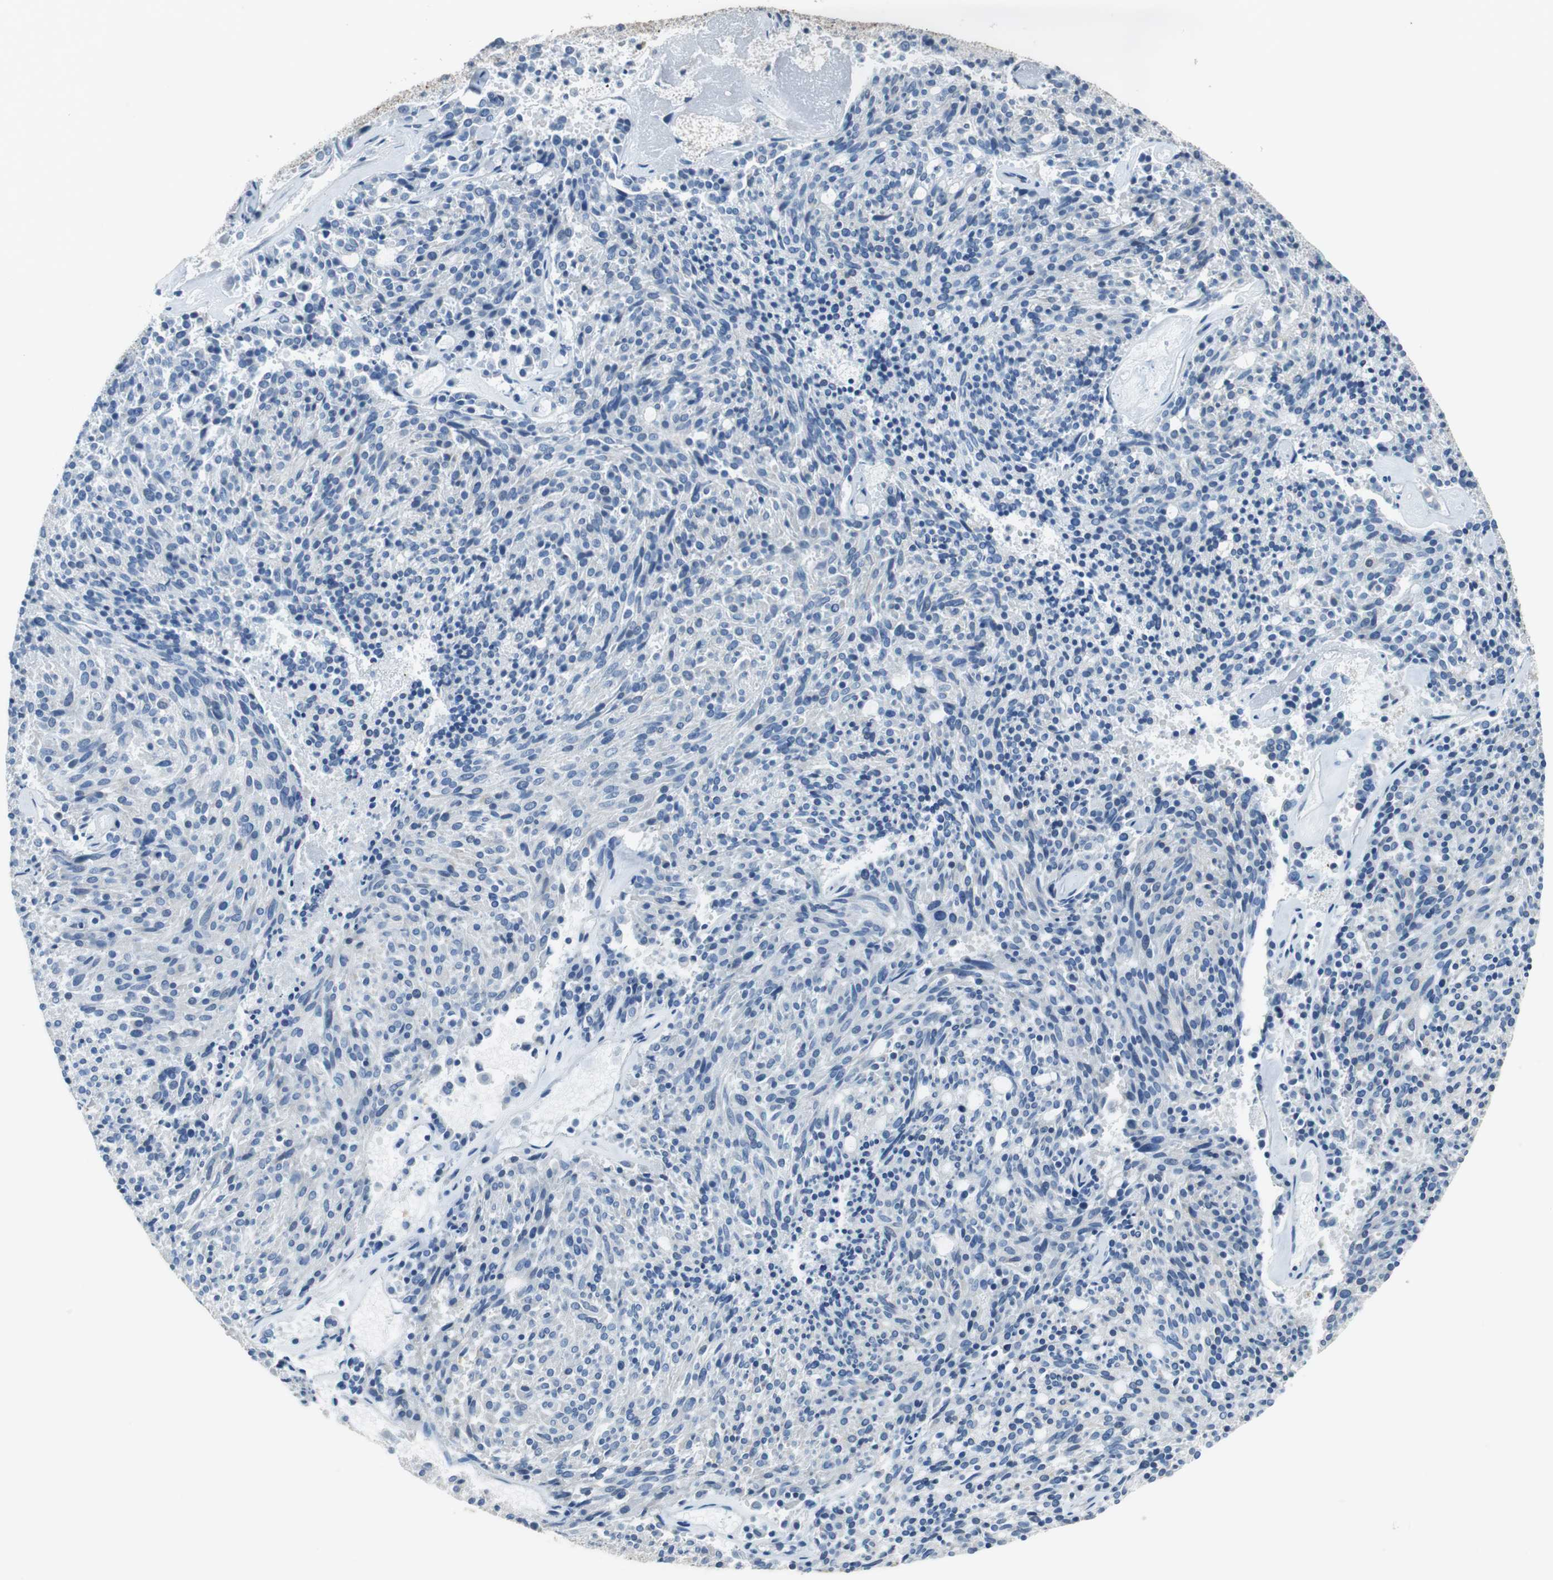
{"staining": {"intensity": "negative", "quantity": "none", "location": "none"}, "tissue": "carcinoid", "cell_type": "Tumor cells", "image_type": "cancer", "snomed": [{"axis": "morphology", "description": "Carcinoid, malignant, NOS"}, {"axis": "topography", "description": "Pancreas"}], "caption": "Tumor cells show no significant expression in carcinoid (malignant).", "gene": "ALDH4A1", "patient": {"sex": "female", "age": 54}}